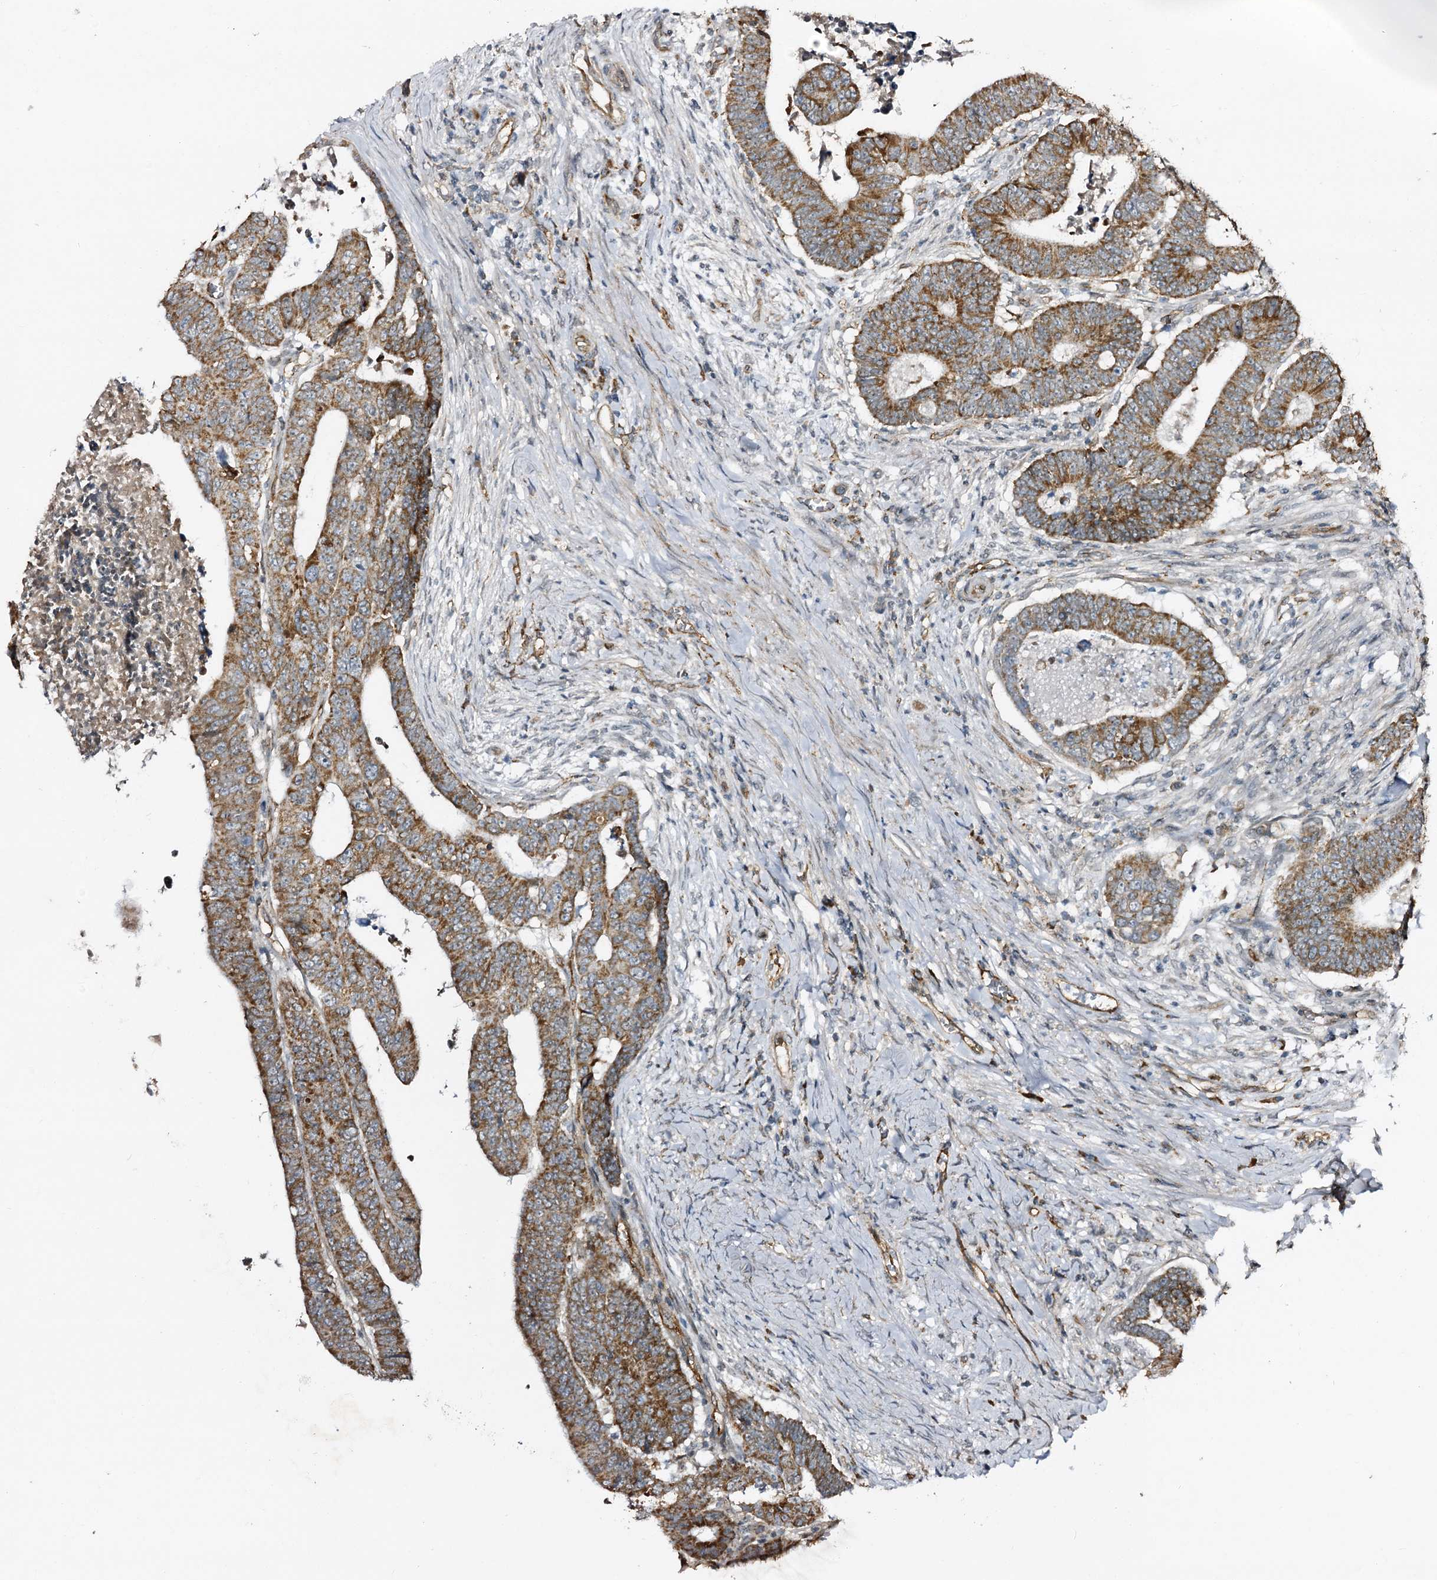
{"staining": {"intensity": "moderate", "quantity": ">75%", "location": "cytoplasmic/membranous"}, "tissue": "colorectal cancer", "cell_type": "Tumor cells", "image_type": "cancer", "snomed": [{"axis": "morphology", "description": "Normal tissue, NOS"}, {"axis": "morphology", "description": "Adenocarcinoma, NOS"}, {"axis": "topography", "description": "Rectum"}], "caption": "This photomicrograph displays immunohistochemistry staining of human adenocarcinoma (colorectal), with medium moderate cytoplasmic/membranous expression in about >75% of tumor cells.", "gene": "CBR4", "patient": {"sex": "female", "age": 65}}